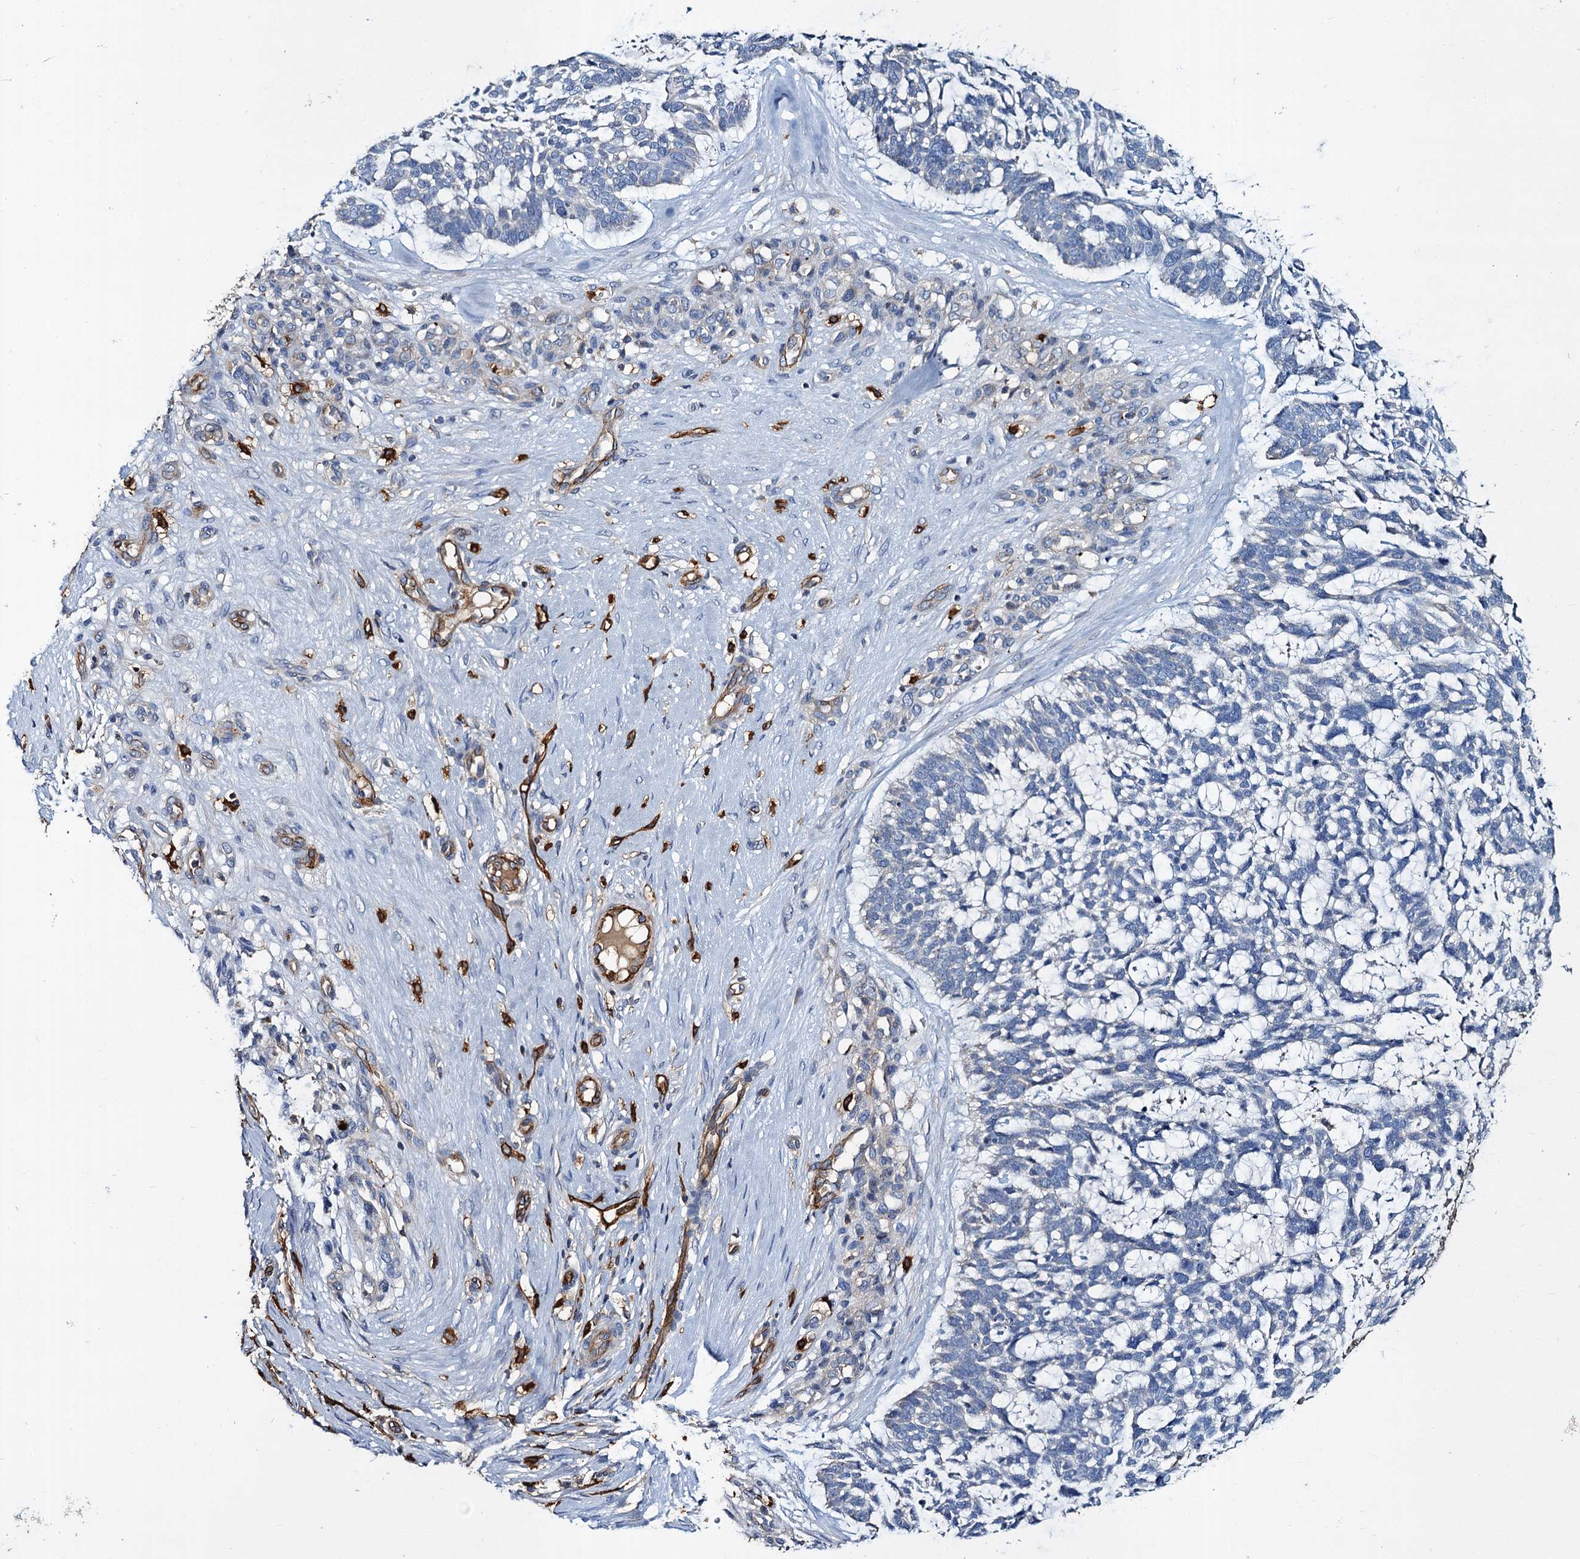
{"staining": {"intensity": "negative", "quantity": "none", "location": "none"}, "tissue": "skin cancer", "cell_type": "Tumor cells", "image_type": "cancer", "snomed": [{"axis": "morphology", "description": "Basal cell carcinoma"}, {"axis": "topography", "description": "Skin"}], "caption": "Tumor cells are negative for brown protein staining in skin cancer (basal cell carcinoma).", "gene": "CACNA1C", "patient": {"sex": "male", "age": 88}}